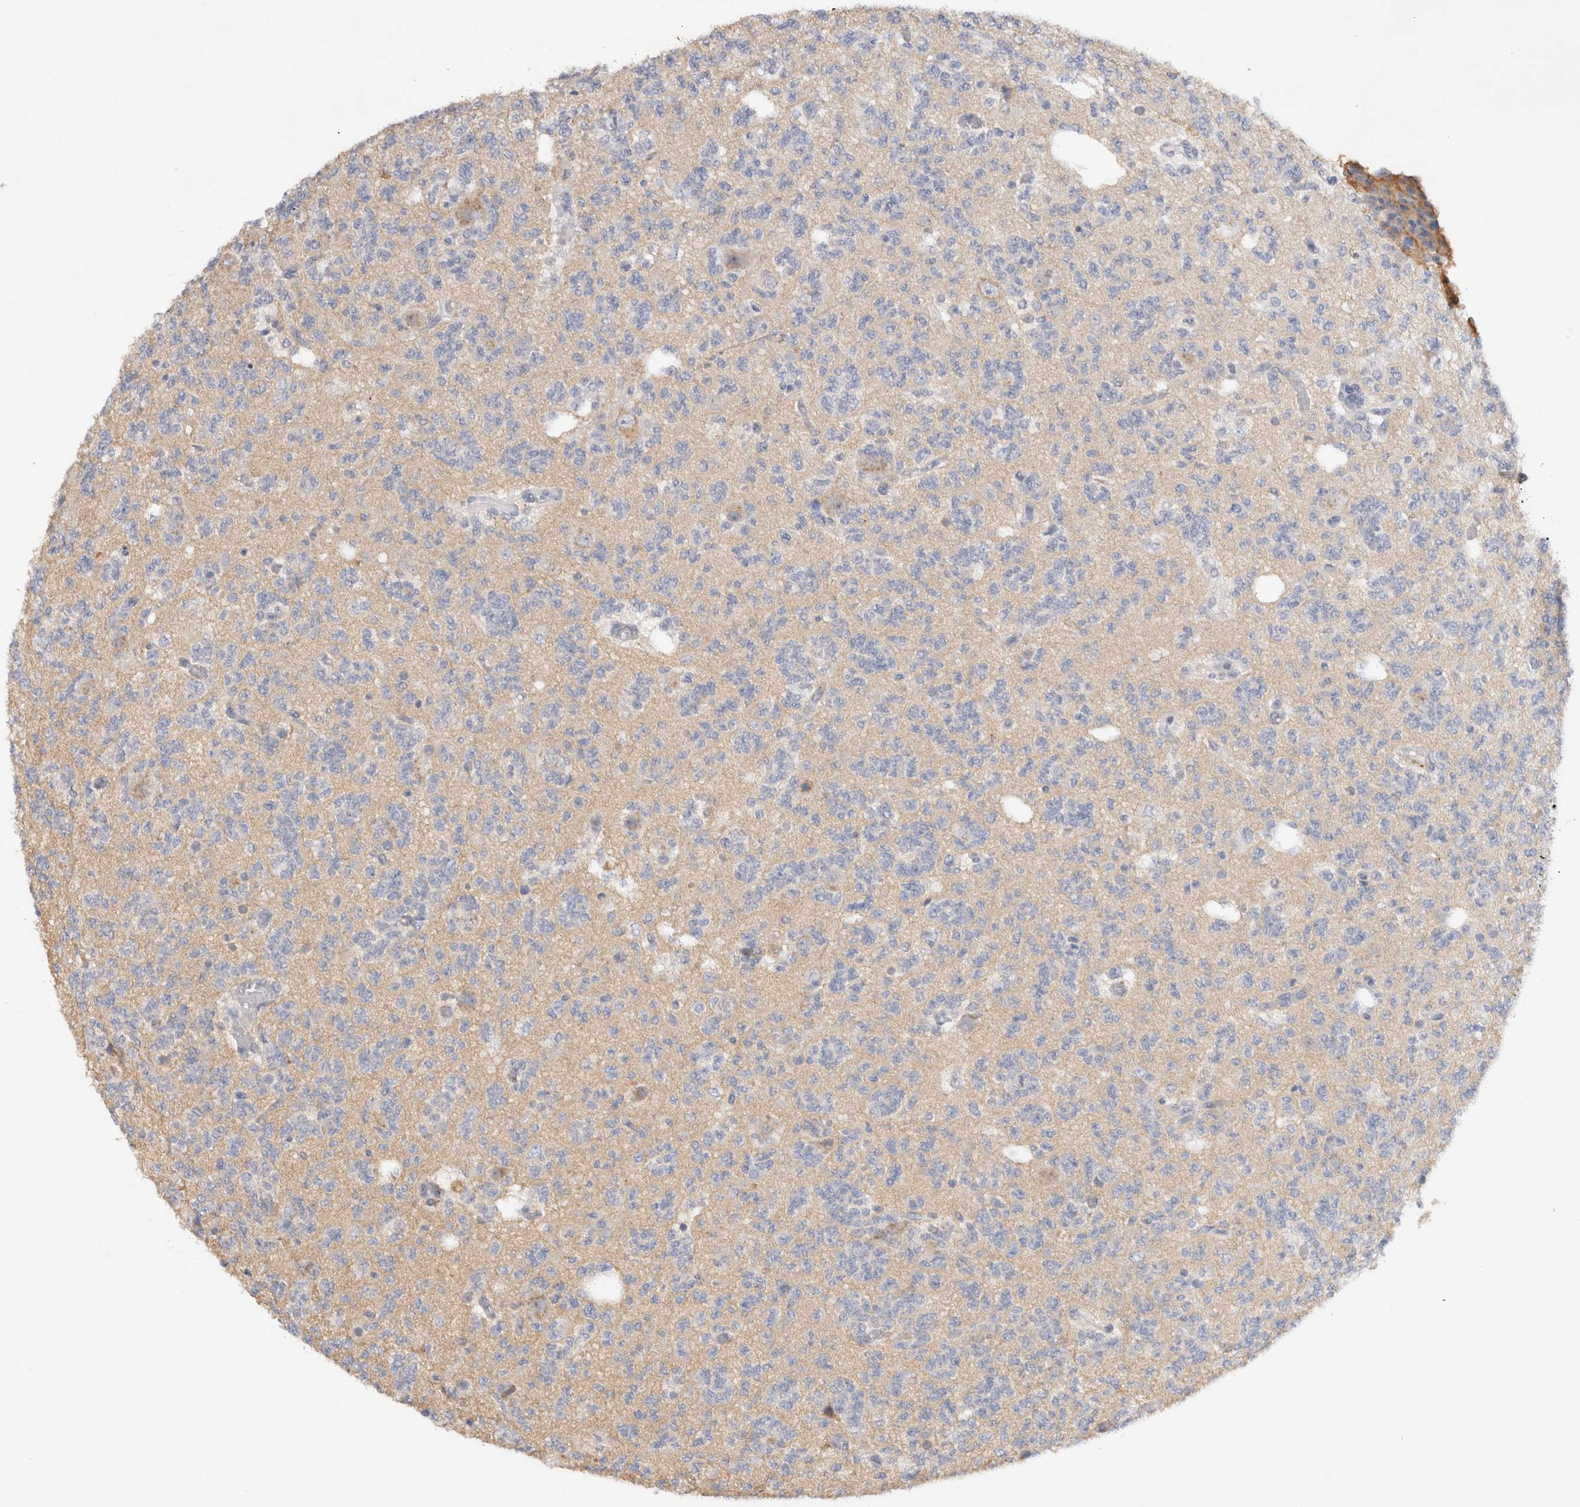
{"staining": {"intensity": "negative", "quantity": "none", "location": "none"}, "tissue": "glioma", "cell_type": "Tumor cells", "image_type": "cancer", "snomed": [{"axis": "morphology", "description": "Glioma, malignant, Low grade"}, {"axis": "topography", "description": "Brain"}], "caption": "This is an immunohistochemistry photomicrograph of human low-grade glioma (malignant). There is no expression in tumor cells.", "gene": "GAS1", "patient": {"sex": "male", "age": 38}}